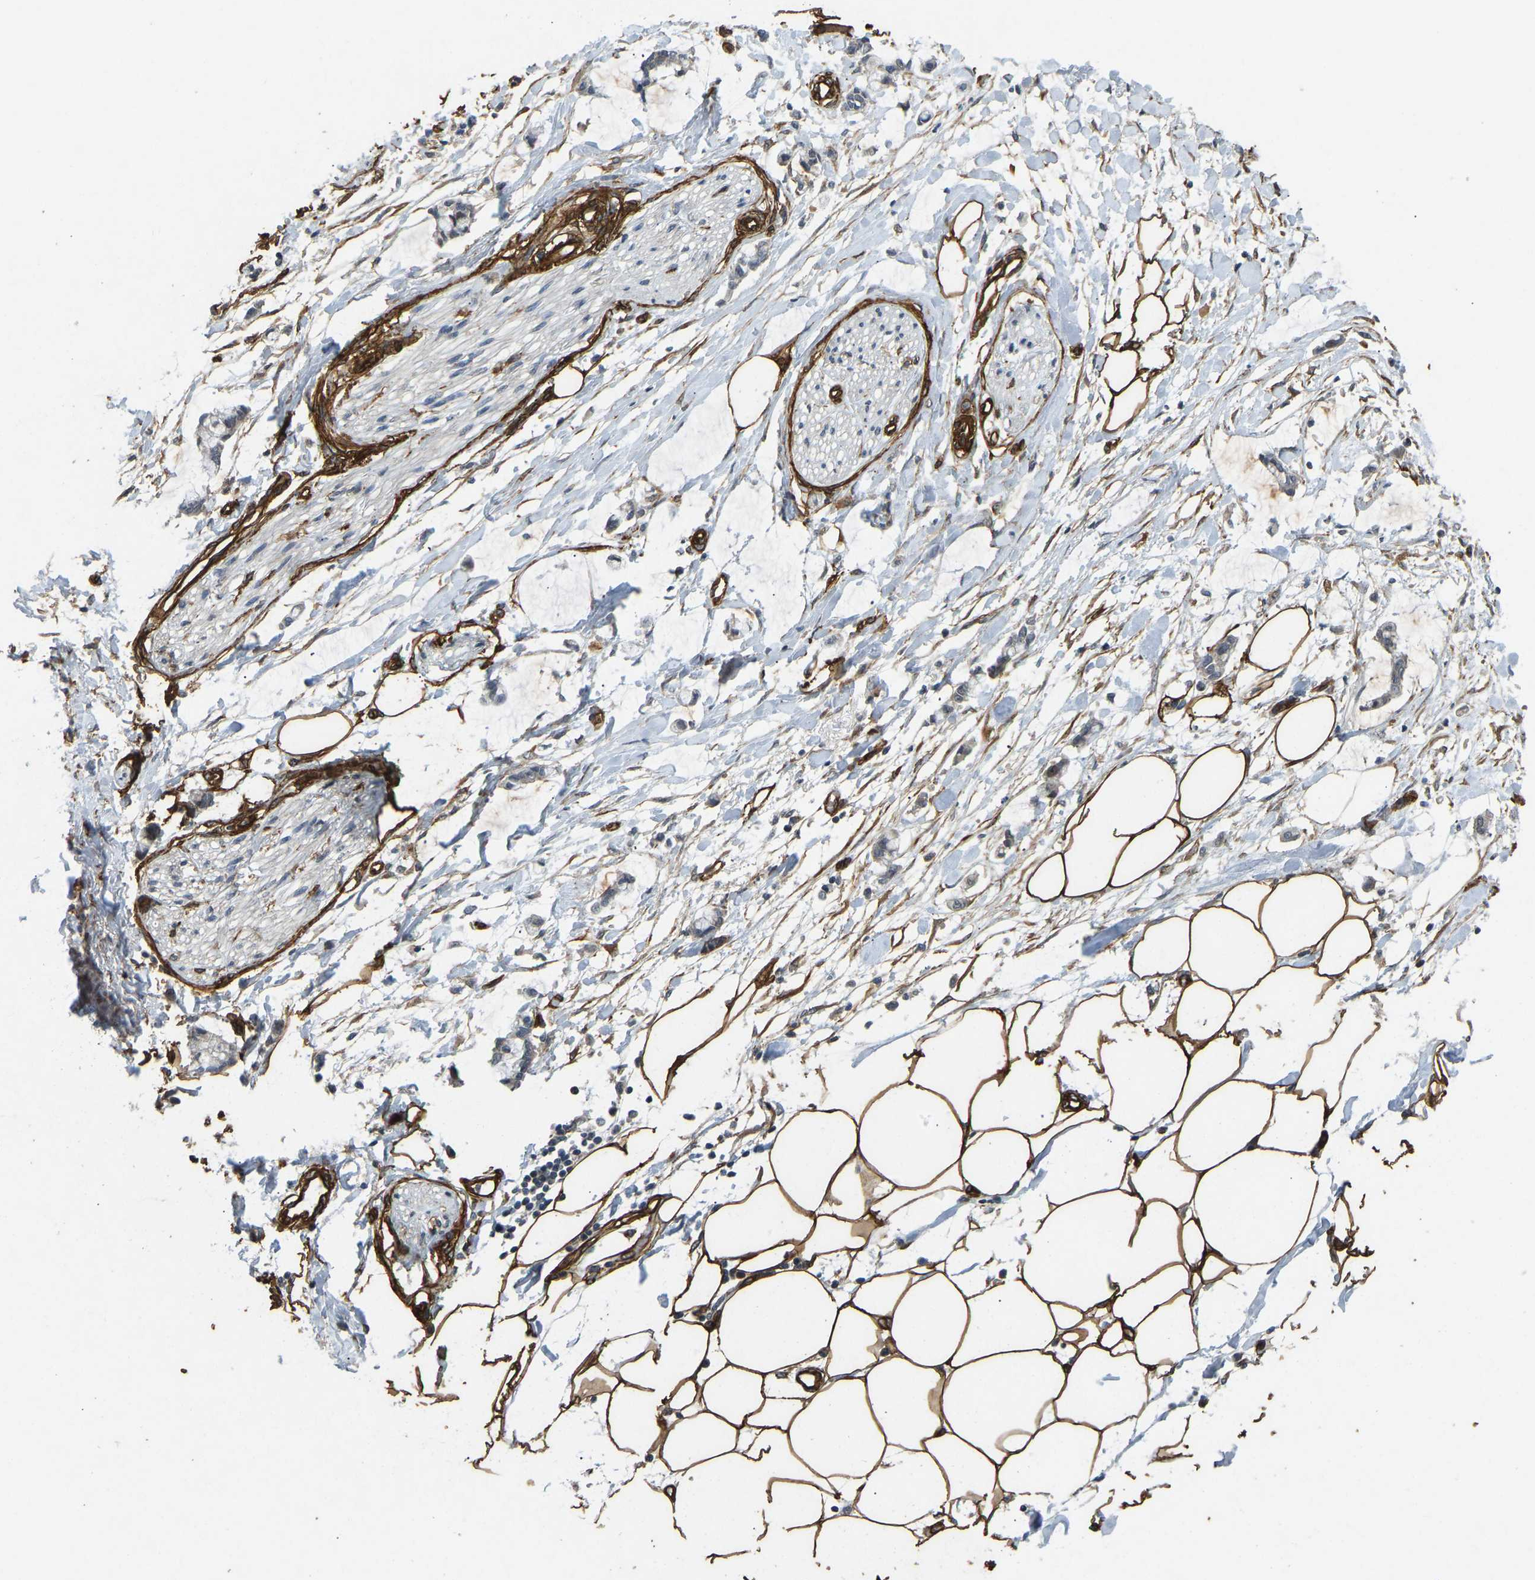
{"staining": {"intensity": "strong", "quantity": ">75%", "location": "cytoplasmic/membranous"}, "tissue": "adipose tissue", "cell_type": "Adipocytes", "image_type": "normal", "snomed": [{"axis": "morphology", "description": "Normal tissue, NOS"}, {"axis": "morphology", "description": "Adenocarcinoma, NOS"}, {"axis": "topography", "description": "Colon"}, {"axis": "topography", "description": "Peripheral nerve tissue"}], "caption": "Adipose tissue stained with immunohistochemistry displays strong cytoplasmic/membranous positivity in about >75% of adipocytes.", "gene": "NMB", "patient": {"sex": "male", "age": 14}}